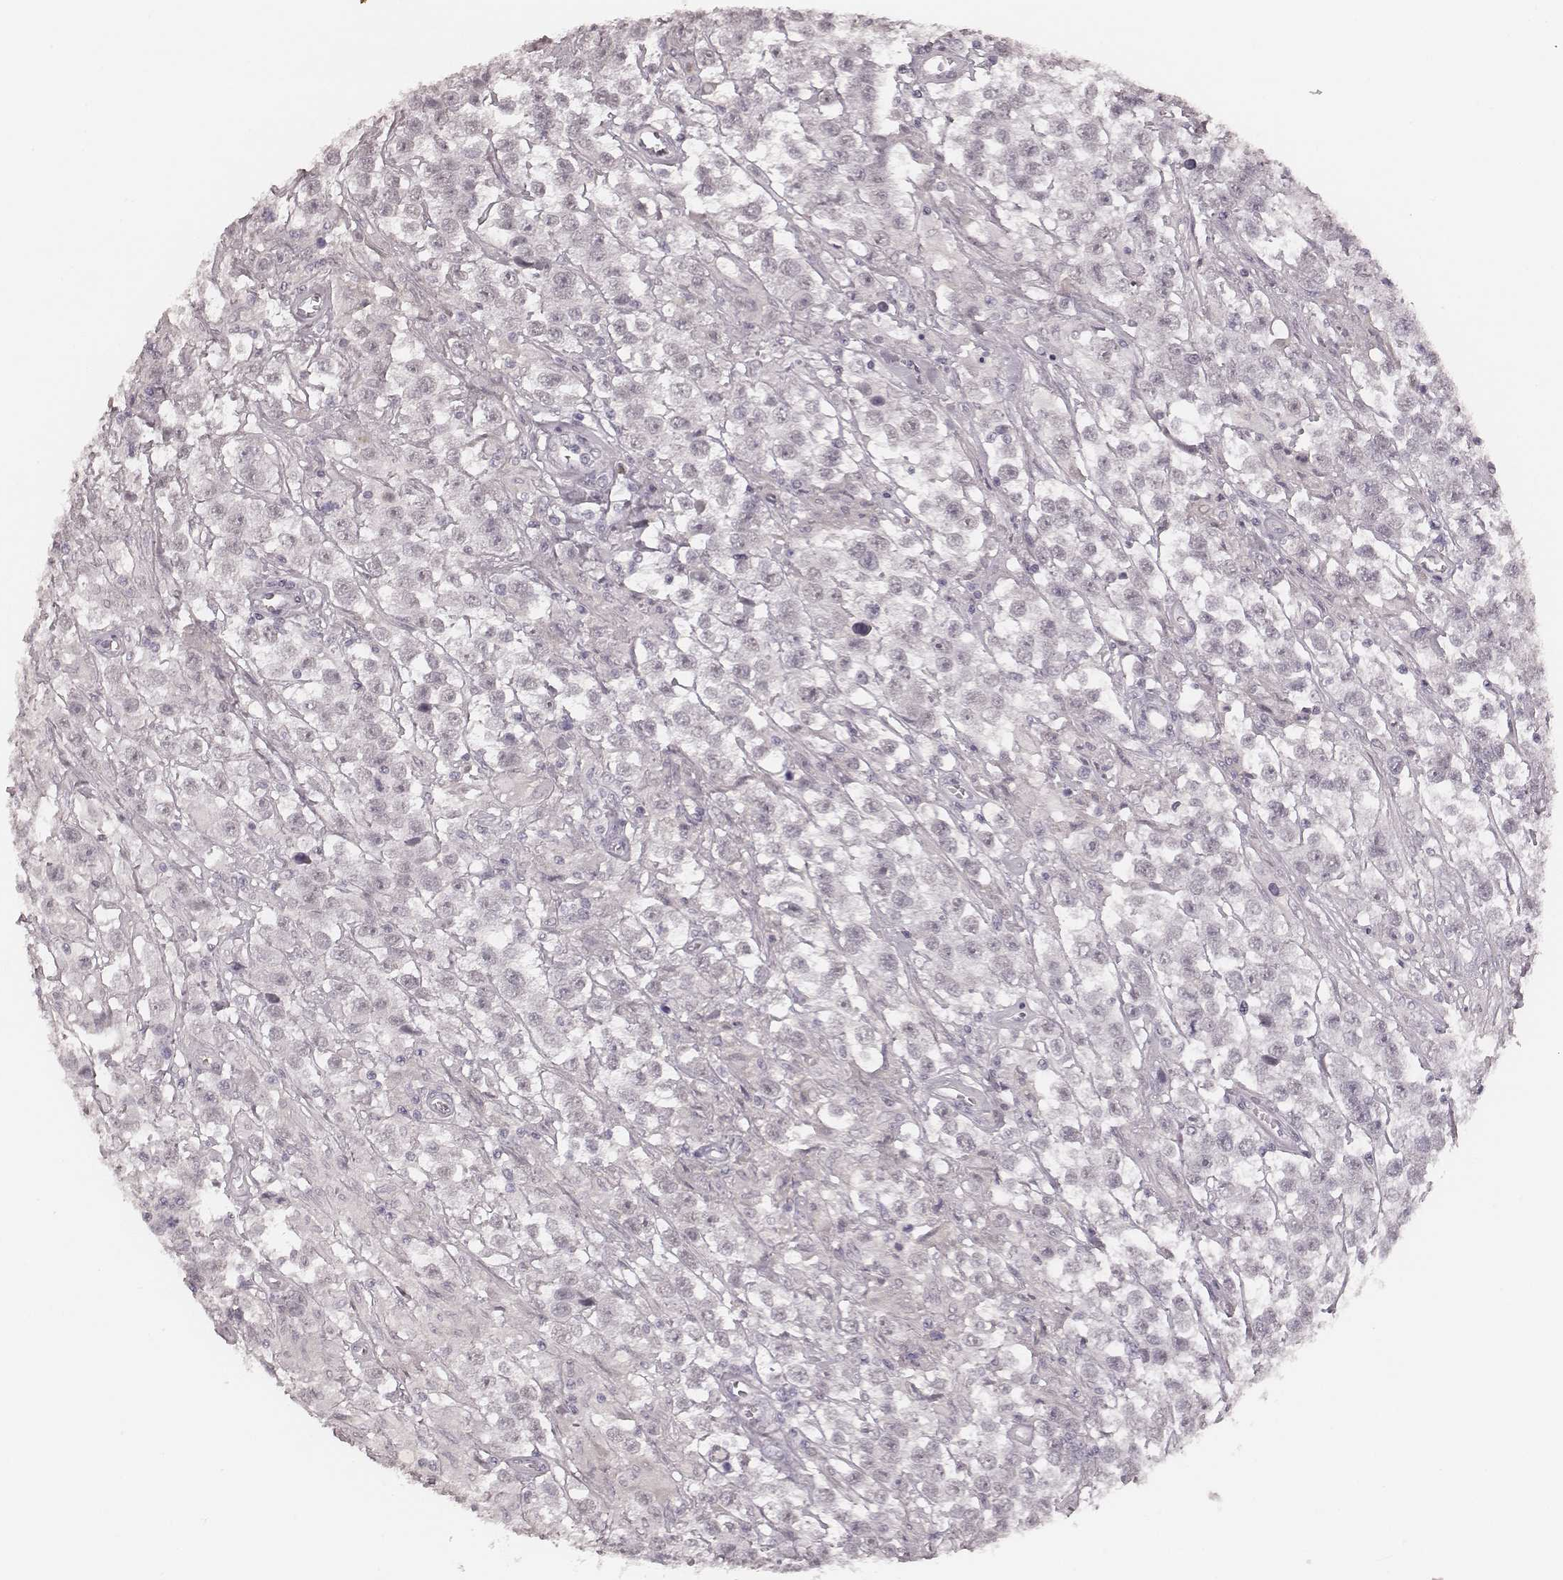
{"staining": {"intensity": "negative", "quantity": "none", "location": "none"}, "tissue": "testis cancer", "cell_type": "Tumor cells", "image_type": "cancer", "snomed": [{"axis": "morphology", "description": "Seminoma, NOS"}, {"axis": "topography", "description": "Testis"}], "caption": "High magnification brightfield microscopy of seminoma (testis) stained with DAB (3,3'-diaminobenzidine) (brown) and counterstained with hematoxylin (blue): tumor cells show no significant positivity.", "gene": "MSX1", "patient": {"sex": "male", "age": 43}}